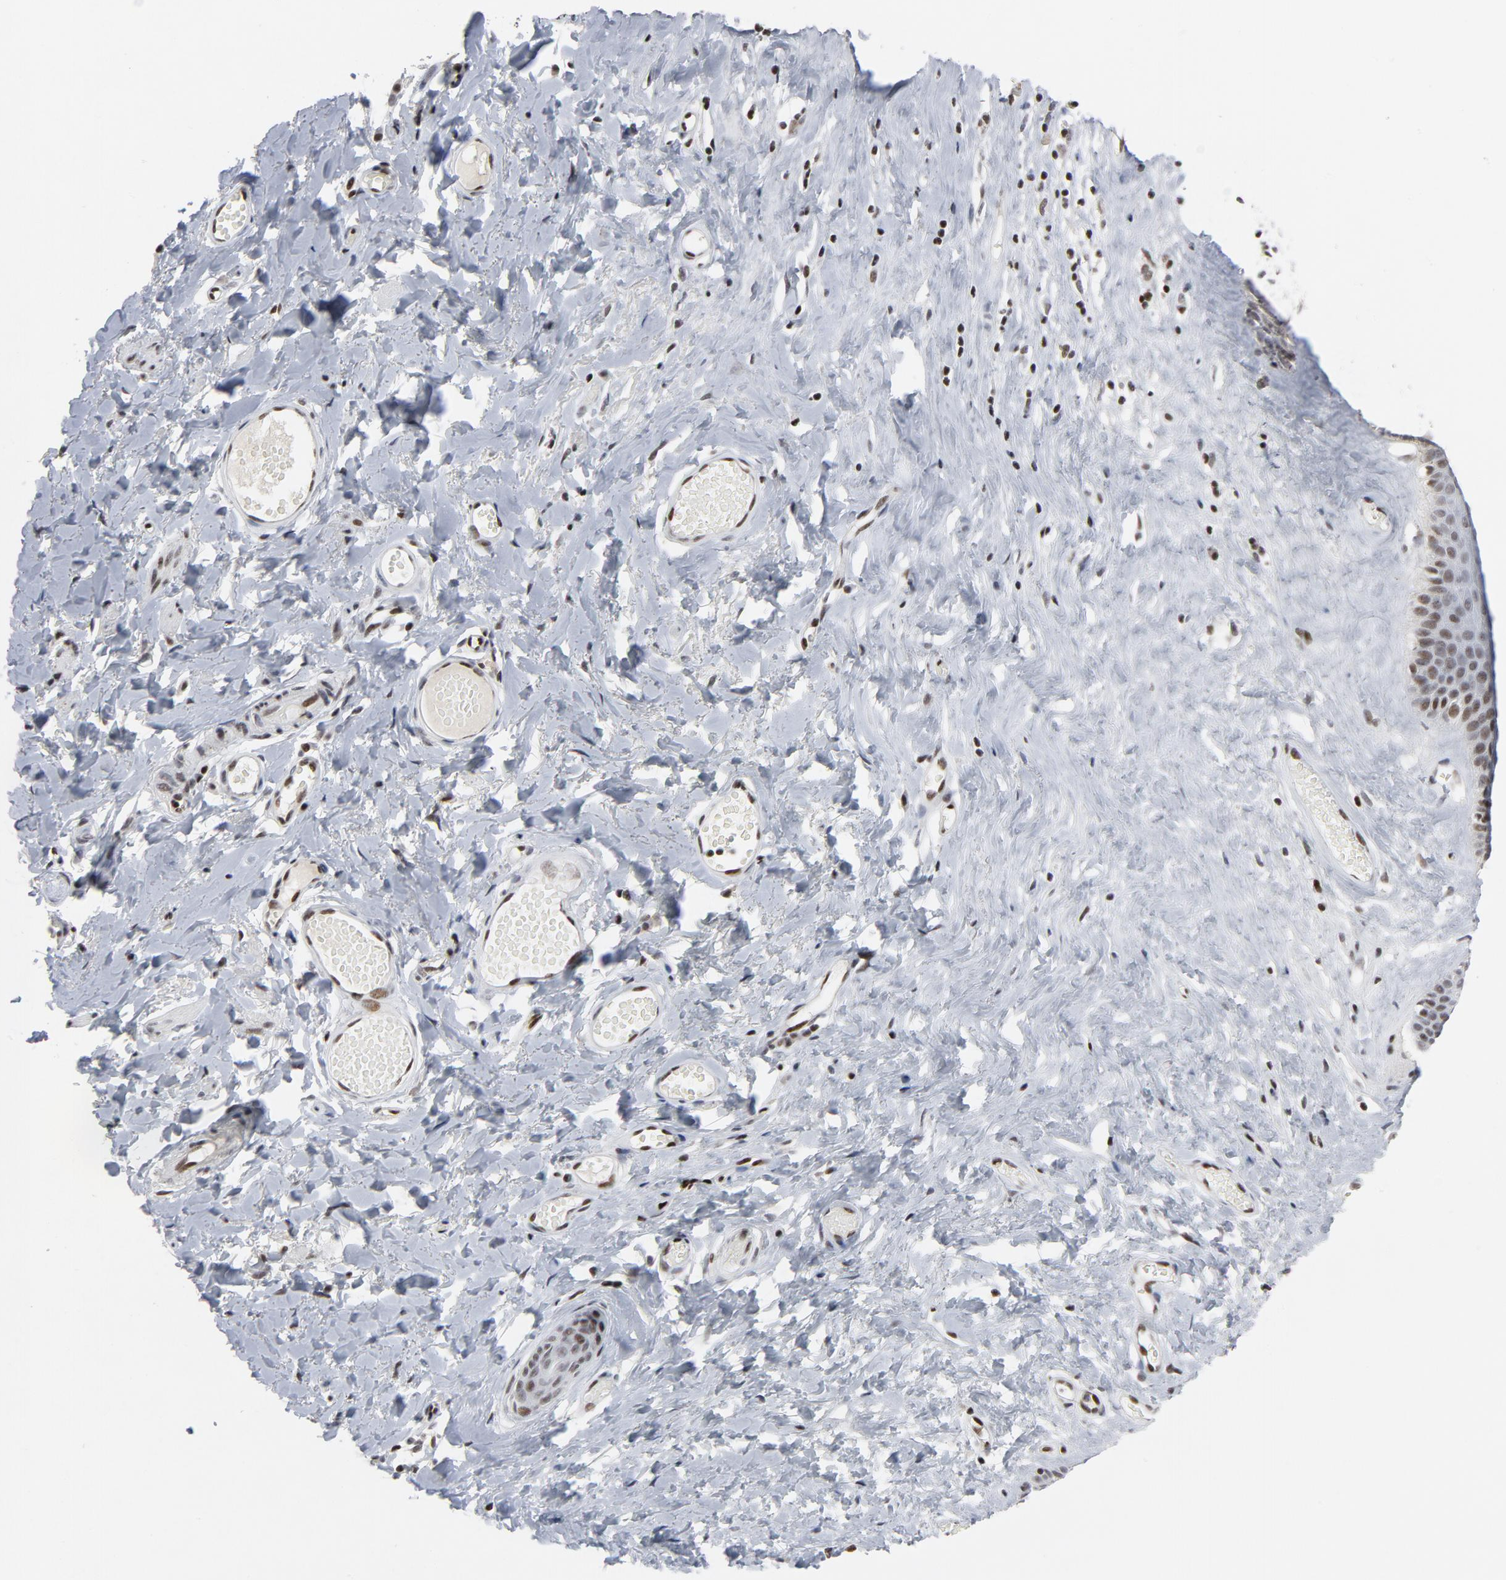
{"staining": {"intensity": "moderate", "quantity": "25%-75%", "location": "nuclear"}, "tissue": "skin", "cell_type": "Epidermal cells", "image_type": "normal", "snomed": [{"axis": "morphology", "description": "Normal tissue, NOS"}, {"axis": "morphology", "description": "Inflammation, NOS"}, {"axis": "topography", "description": "Vulva"}], "caption": "A medium amount of moderate nuclear expression is identified in approximately 25%-75% of epidermal cells in benign skin. (Brightfield microscopy of DAB IHC at high magnification).", "gene": "GABPA", "patient": {"sex": "female", "age": 84}}